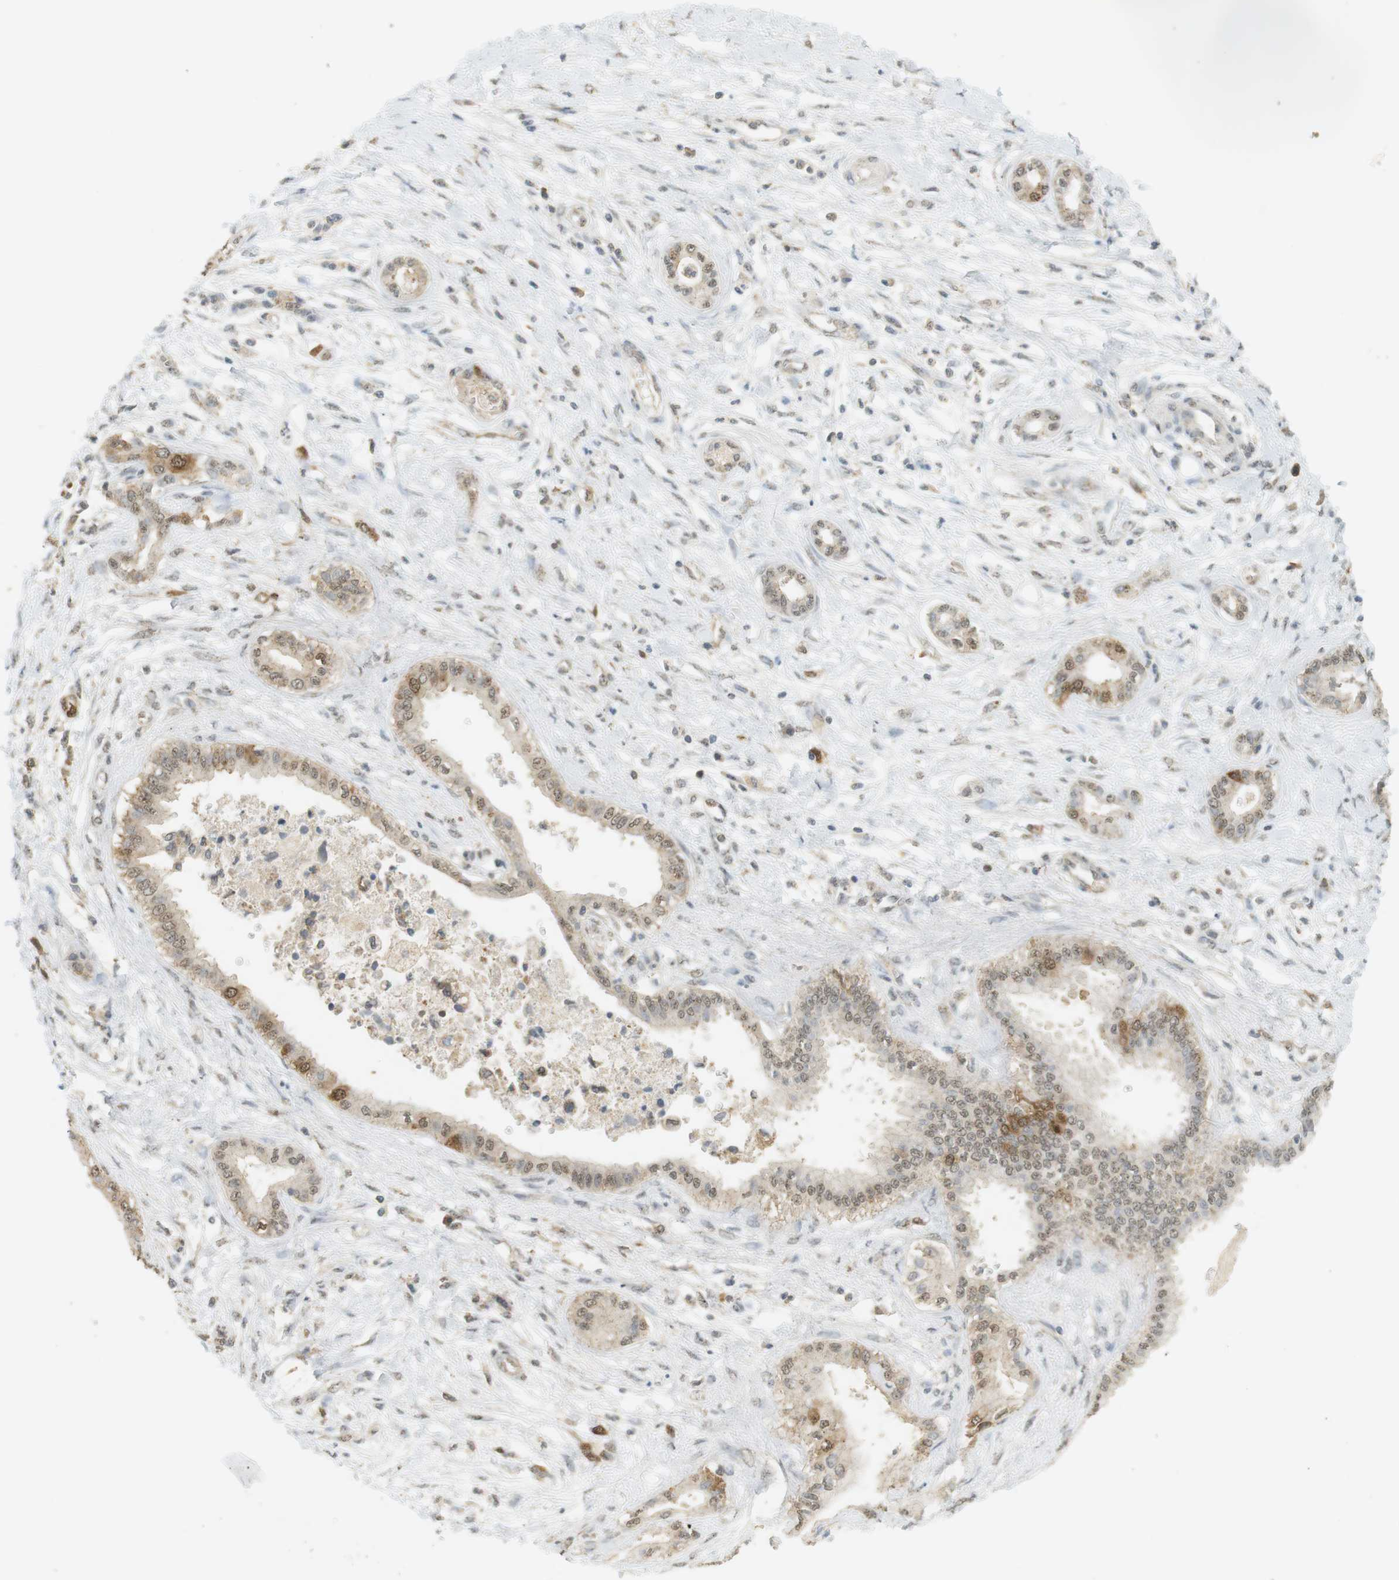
{"staining": {"intensity": "moderate", "quantity": "<25%", "location": "cytoplasmic/membranous,nuclear"}, "tissue": "pancreatic cancer", "cell_type": "Tumor cells", "image_type": "cancer", "snomed": [{"axis": "morphology", "description": "Adenocarcinoma, NOS"}, {"axis": "topography", "description": "Pancreas"}], "caption": "There is low levels of moderate cytoplasmic/membranous and nuclear positivity in tumor cells of adenocarcinoma (pancreatic), as demonstrated by immunohistochemical staining (brown color).", "gene": "TTK", "patient": {"sex": "male", "age": 56}}